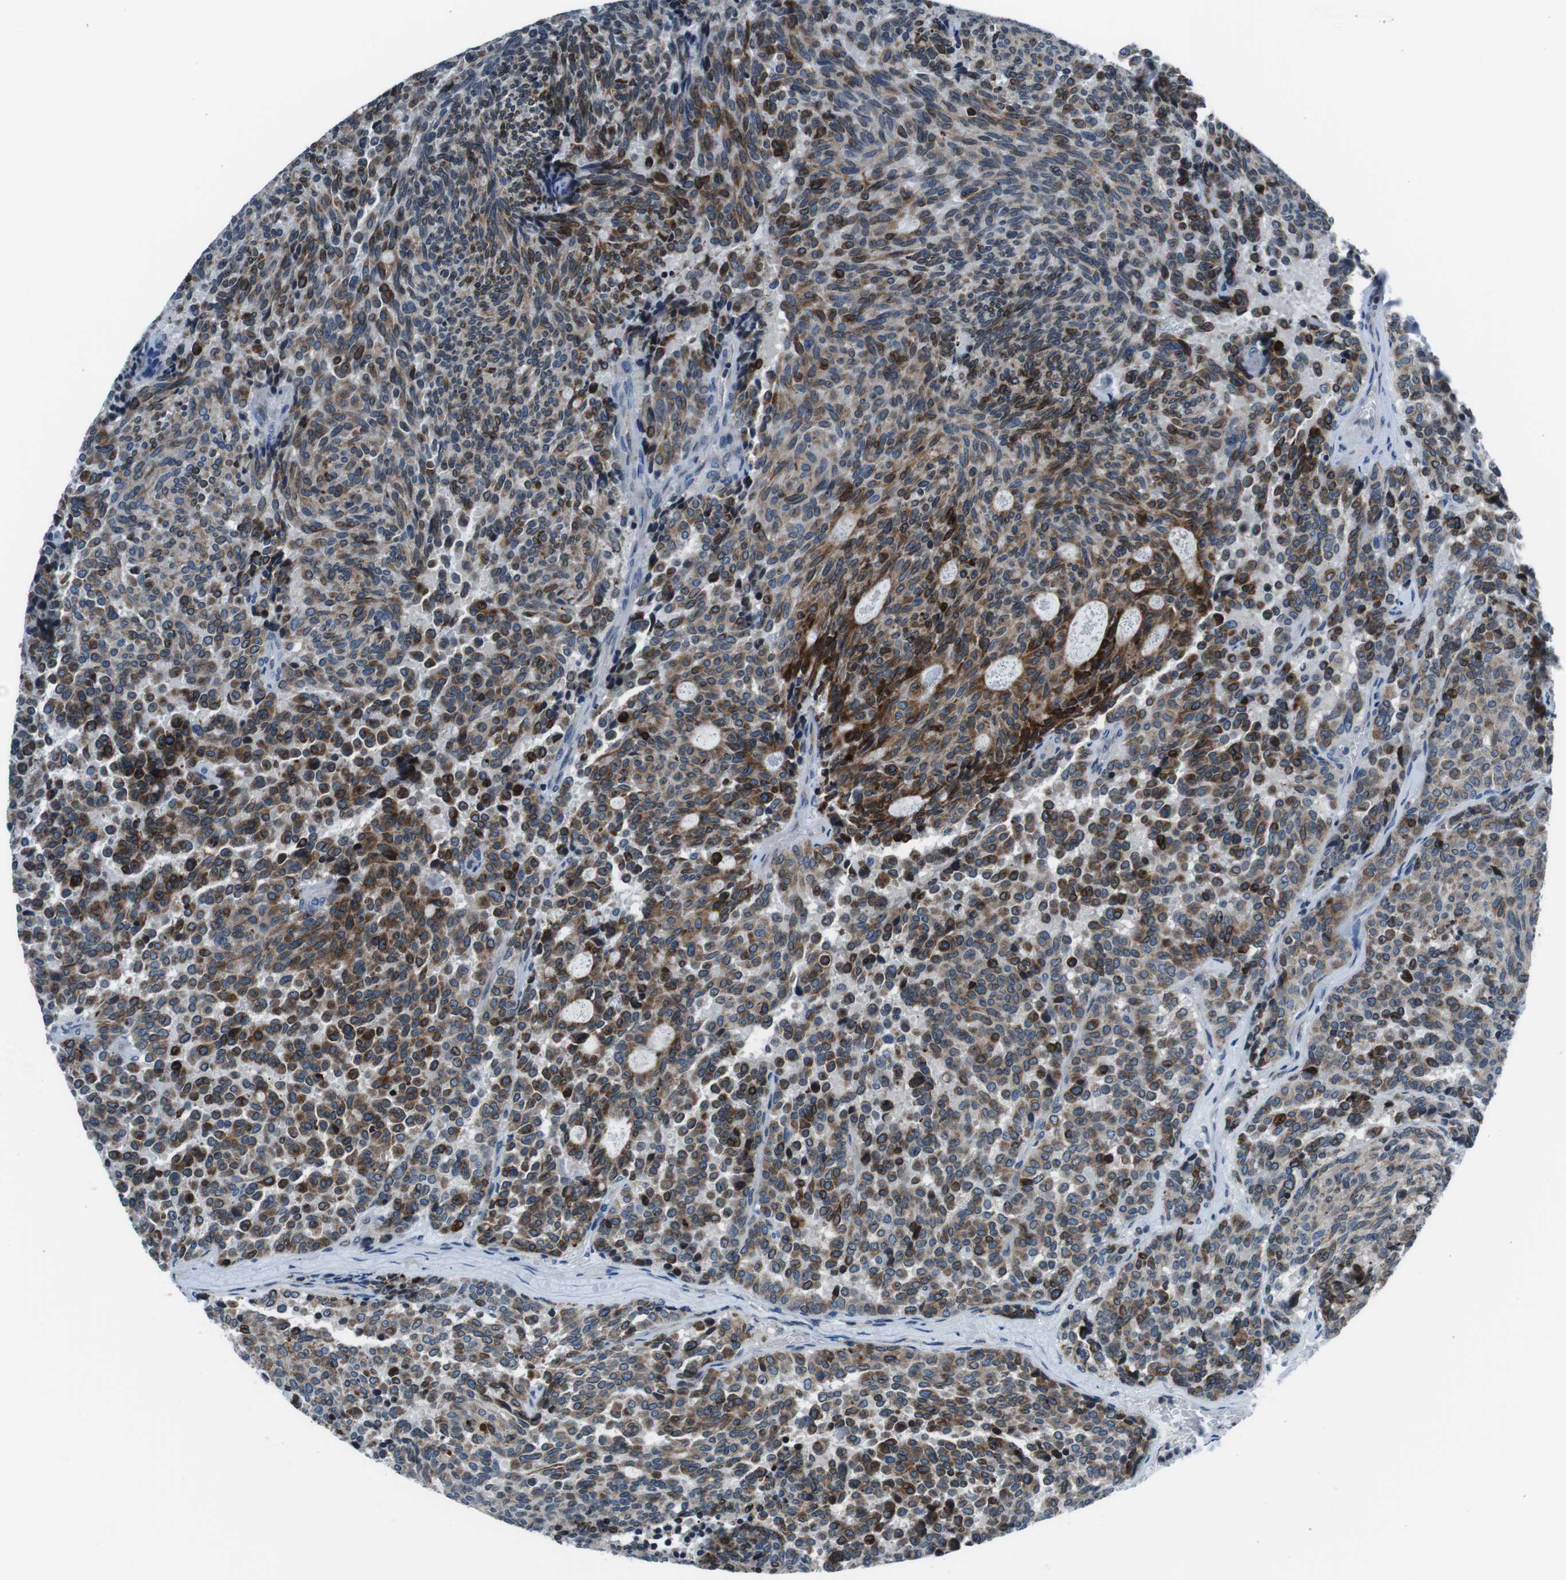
{"staining": {"intensity": "moderate", "quantity": ">75%", "location": "cytoplasmic/membranous"}, "tissue": "carcinoid", "cell_type": "Tumor cells", "image_type": "cancer", "snomed": [{"axis": "morphology", "description": "Carcinoid, malignant, NOS"}, {"axis": "topography", "description": "Pancreas"}], "caption": "The immunohistochemical stain highlights moderate cytoplasmic/membranous positivity in tumor cells of carcinoid tissue. Immunohistochemistry stains the protein of interest in brown and the nuclei are stained blue.", "gene": "NUCB2", "patient": {"sex": "female", "age": 54}}